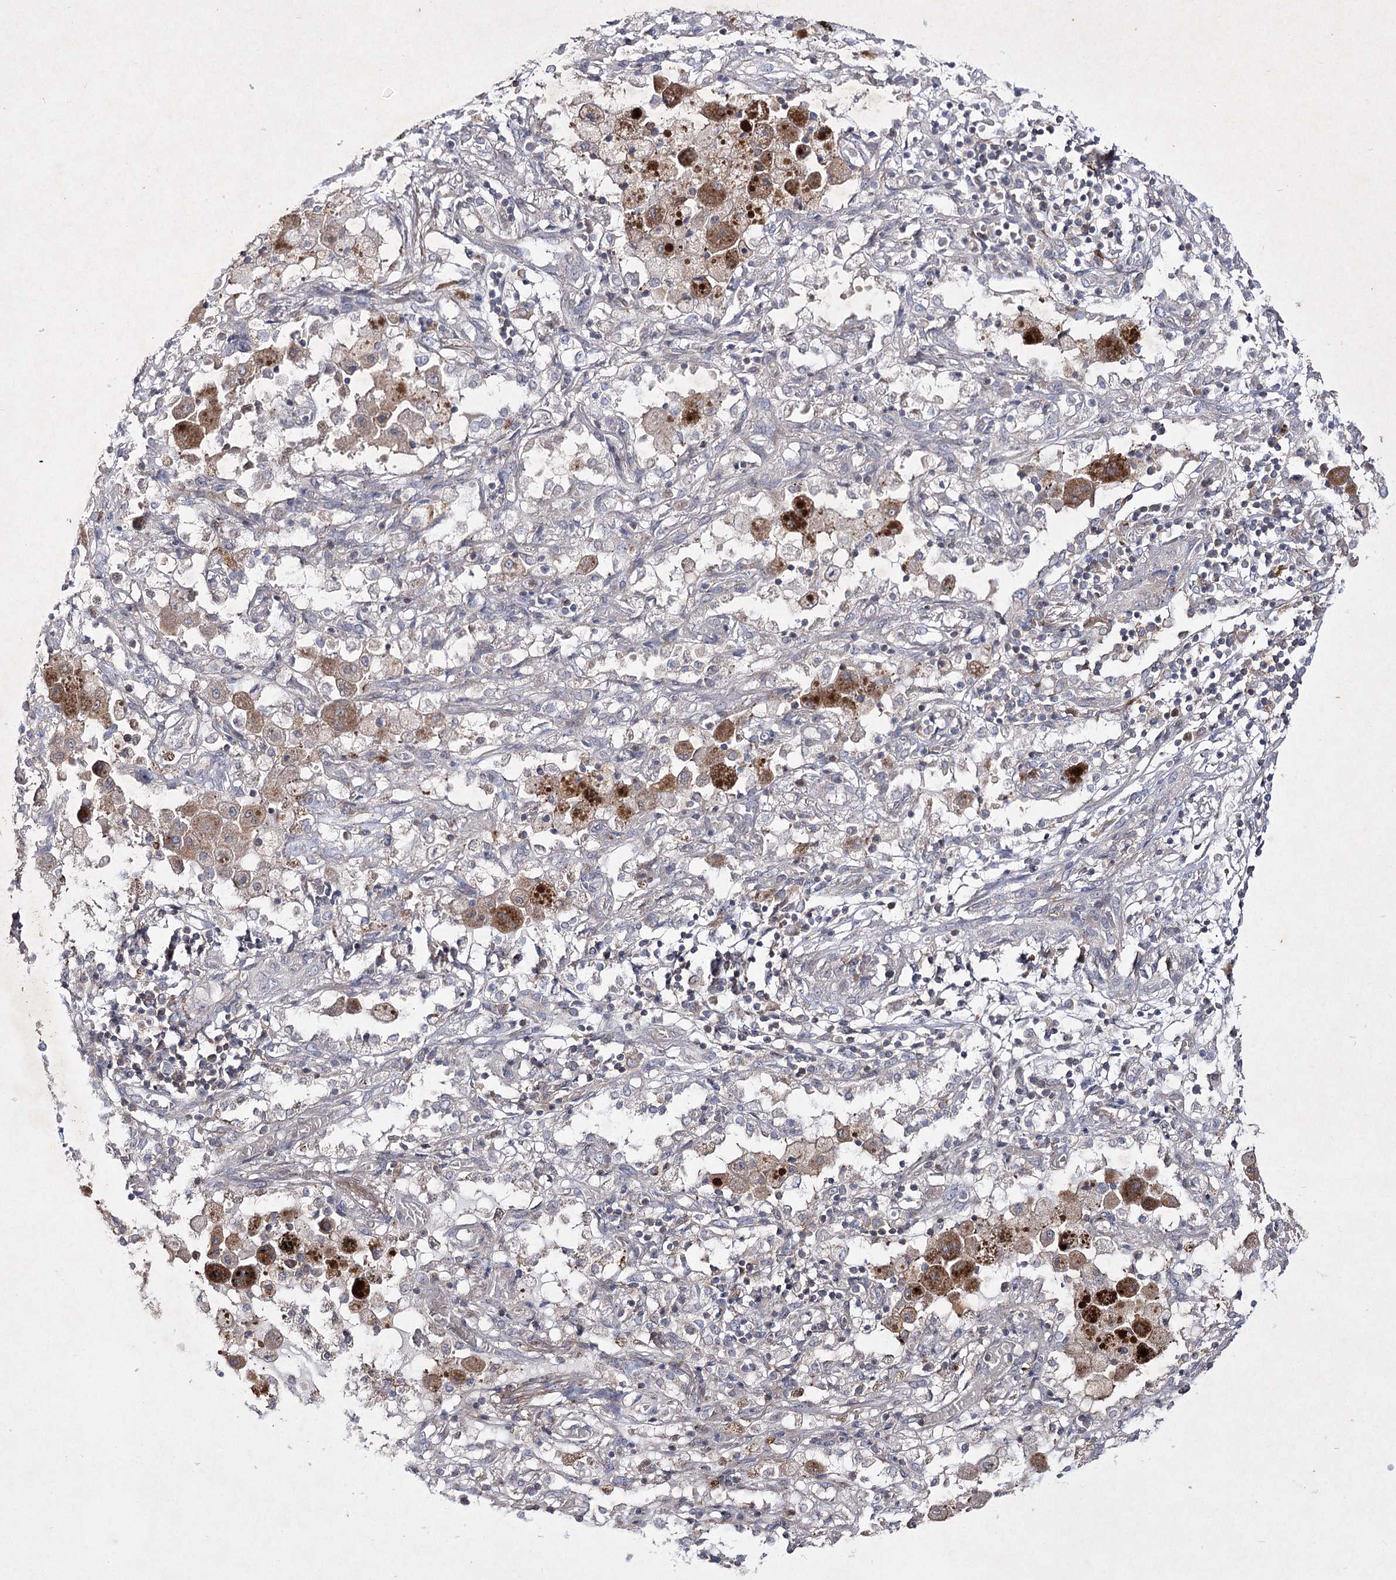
{"staining": {"intensity": "negative", "quantity": "none", "location": "none"}, "tissue": "lung cancer", "cell_type": "Tumor cells", "image_type": "cancer", "snomed": [{"axis": "morphology", "description": "Squamous cell carcinoma, NOS"}, {"axis": "topography", "description": "Lung"}], "caption": "Tumor cells are negative for protein expression in human squamous cell carcinoma (lung).", "gene": "CIB2", "patient": {"sex": "female", "age": 47}}